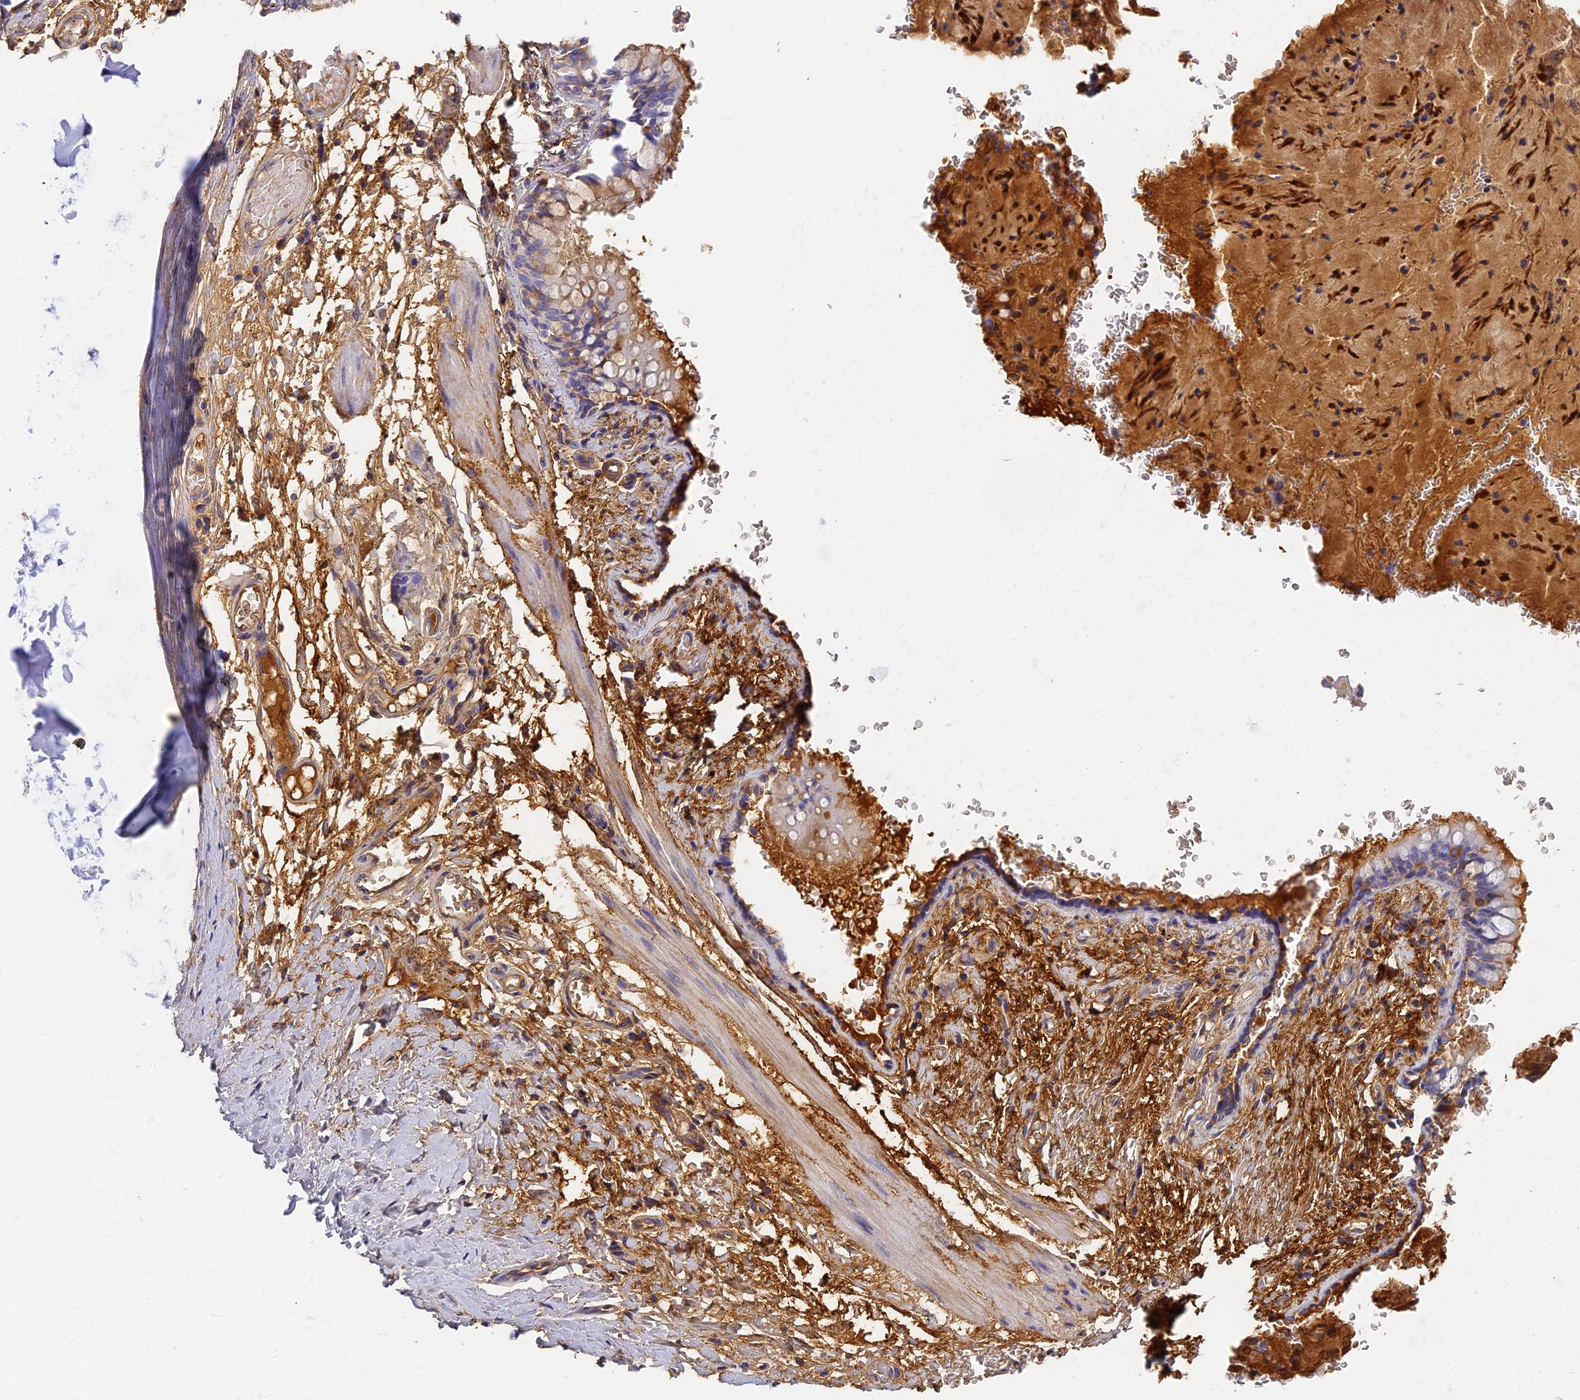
{"staining": {"intensity": "moderate", "quantity": "<25%", "location": "cytoplasmic/membranous"}, "tissue": "bronchus", "cell_type": "Respiratory epithelial cells", "image_type": "normal", "snomed": [{"axis": "morphology", "description": "Normal tissue, NOS"}, {"axis": "topography", "description": "Cartilage tissue"}, {"axis": "topography", "description": "Bronchus"}], "caption": "The micrograph reveals a brown stain indicating the presence of a protein in the cytoplasmic/membranous of respiratory epithelial cells in bronchus. Nuclei are stained in blue.", "gene": "ITIH1", "patient": {"sex": "female", "age": 36}}